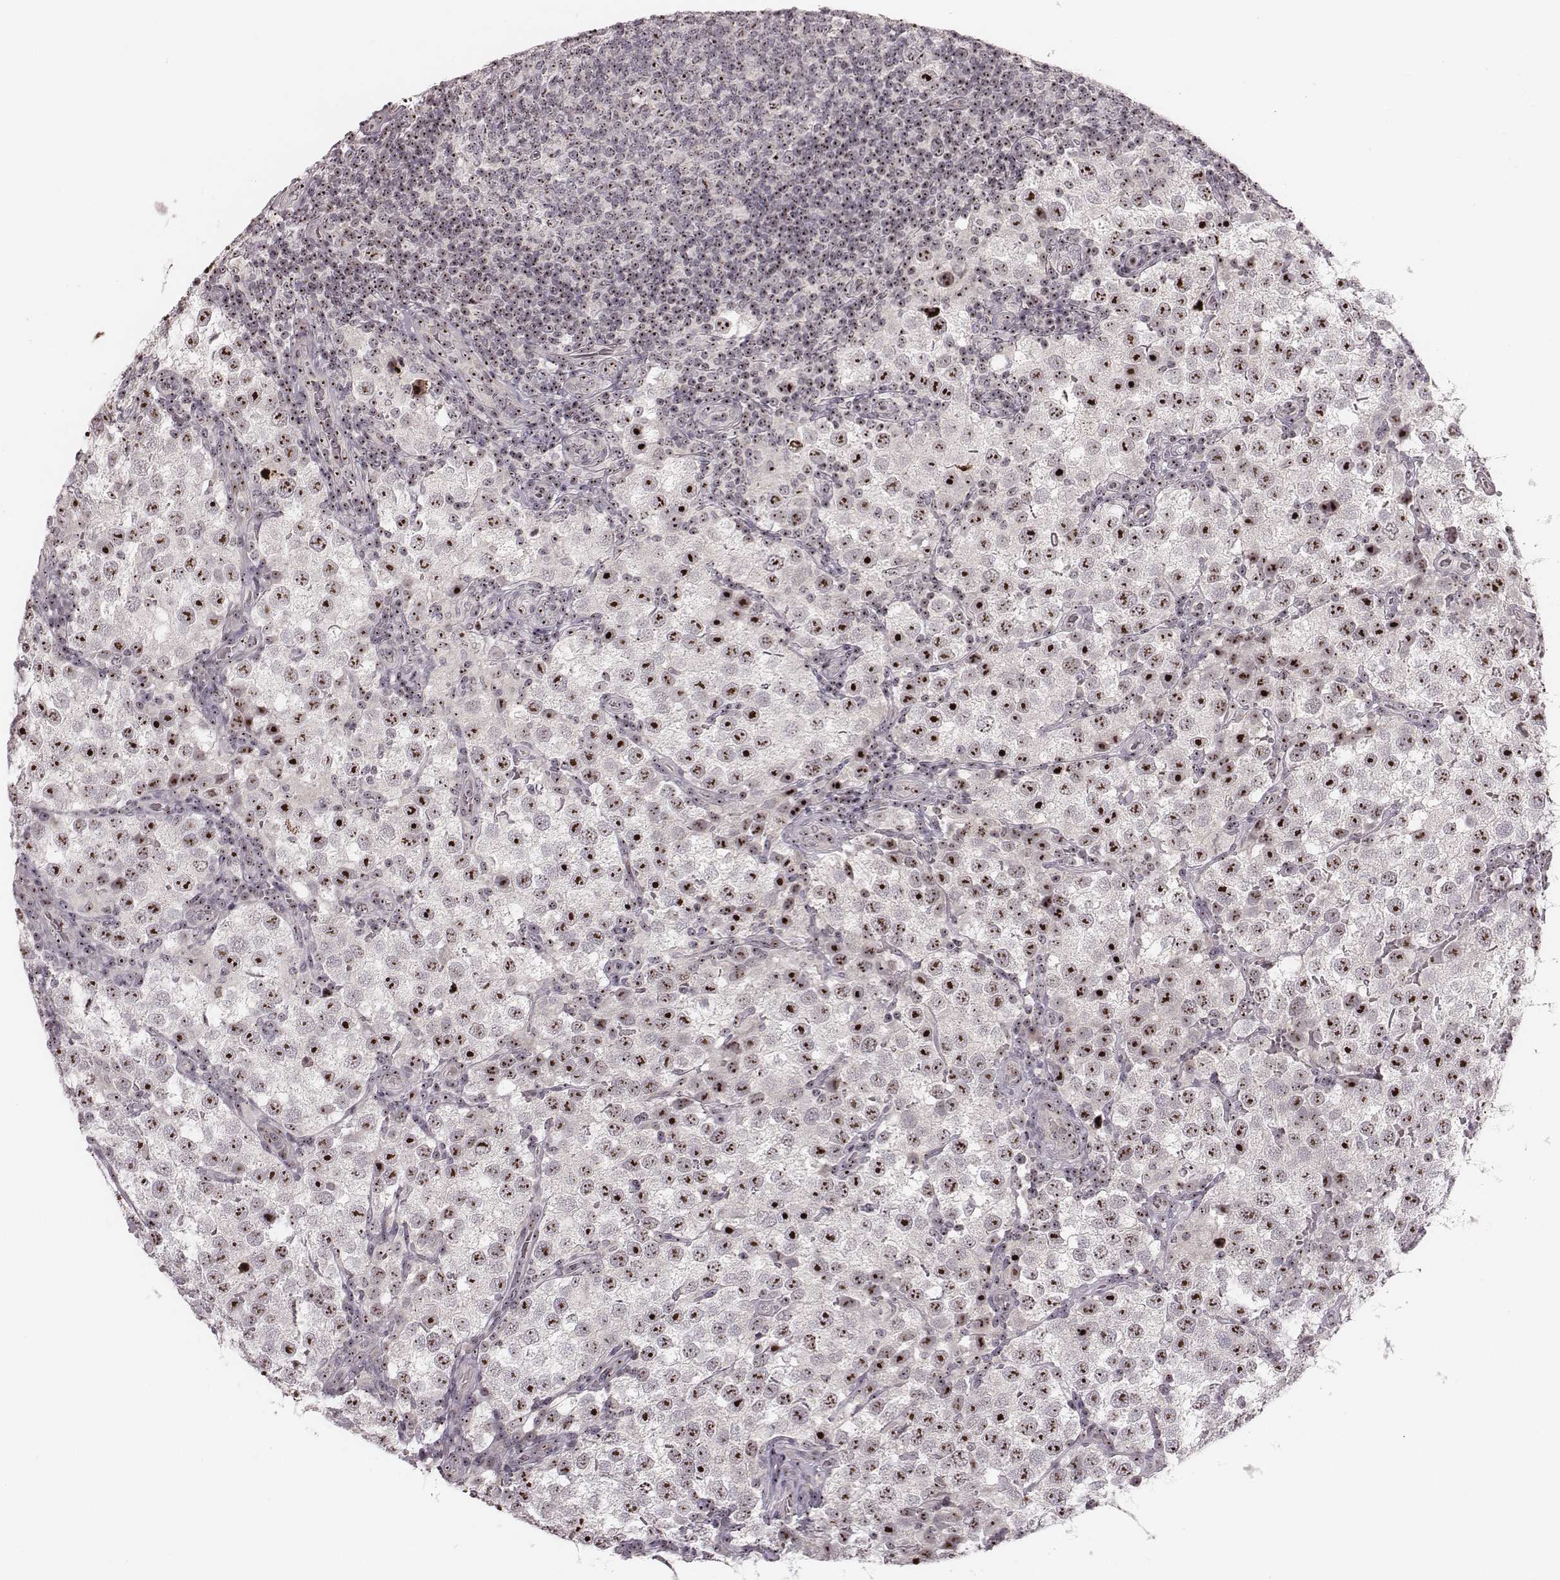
{"staining": {"intensity": "moderate", "quantity": ">75%", "location": "nuclear"}, "tissue": "testis cancer", "cell_type": "Tumor cells", "image_type": "cancer", "snomed": [{"axis": "morphology", "description": "Seminoma, NOS"}, {"axis": "topography", "description": "Testis"}], "caption": "There is medium levels of moderate nuclear positivity in tumor cells of testis seminoma, as demonstrated by immunohistochemical staining (brown color).", "gene": "NOP56", "patient": {"sex": "male", "age": 37}}